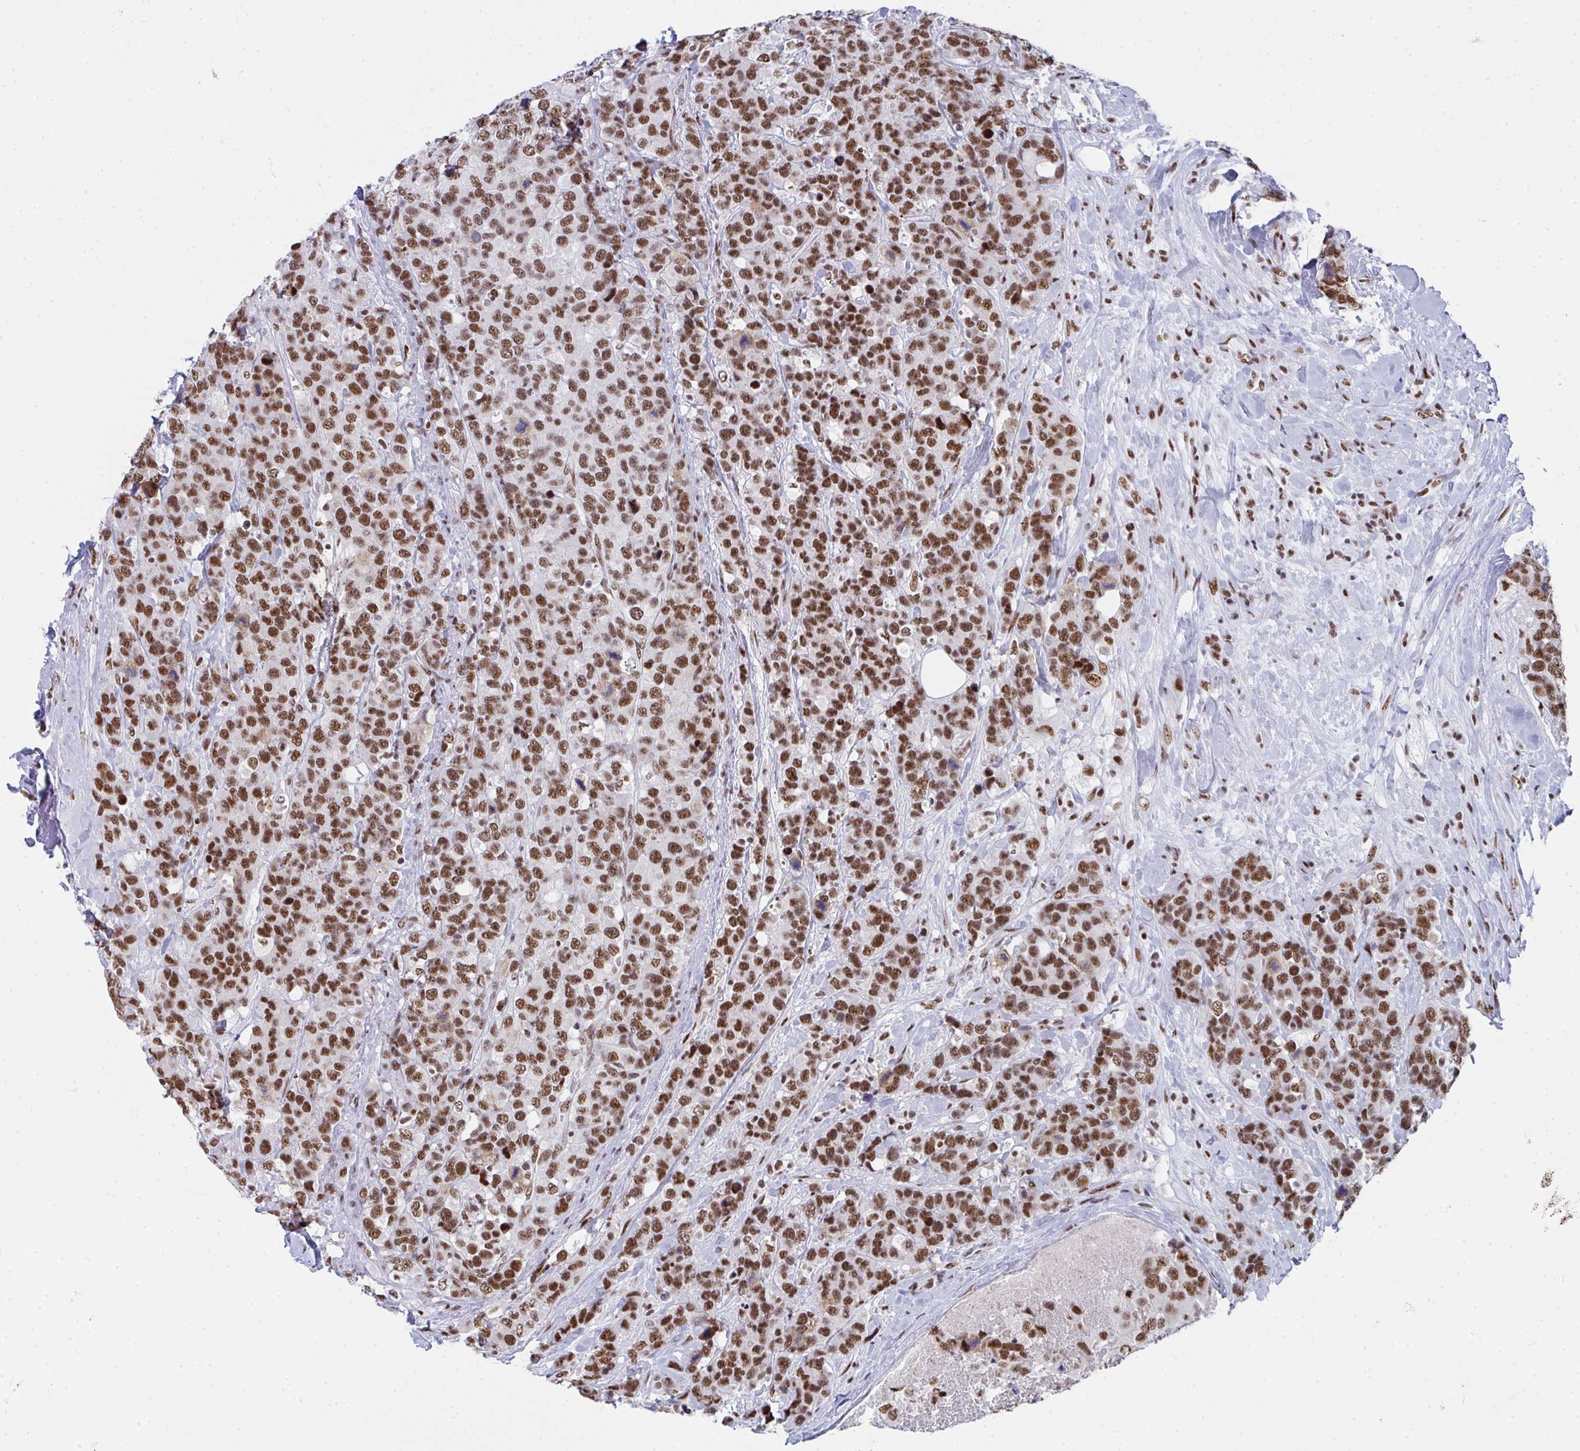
{"staining": {"intensity": "moderate", "quantity": ">75%", "location": "nuclear"}, "tissue": "breast cancer", "cell_type": "Tumor cells", "image_type": "cancer", "snomed": [{"axis": "morphology", "description": "Lobular carcinoma"}, {"axis": "topography", "description": "Breast"}], "caption": "Immunohistochemical staining of human breast cancer exhibits medium levels of moderate nuclear protein positivity in approximately >75% of tumor cells.", "gene": "SNRNP70", "patient": {"sex": "female", "age": 59}}